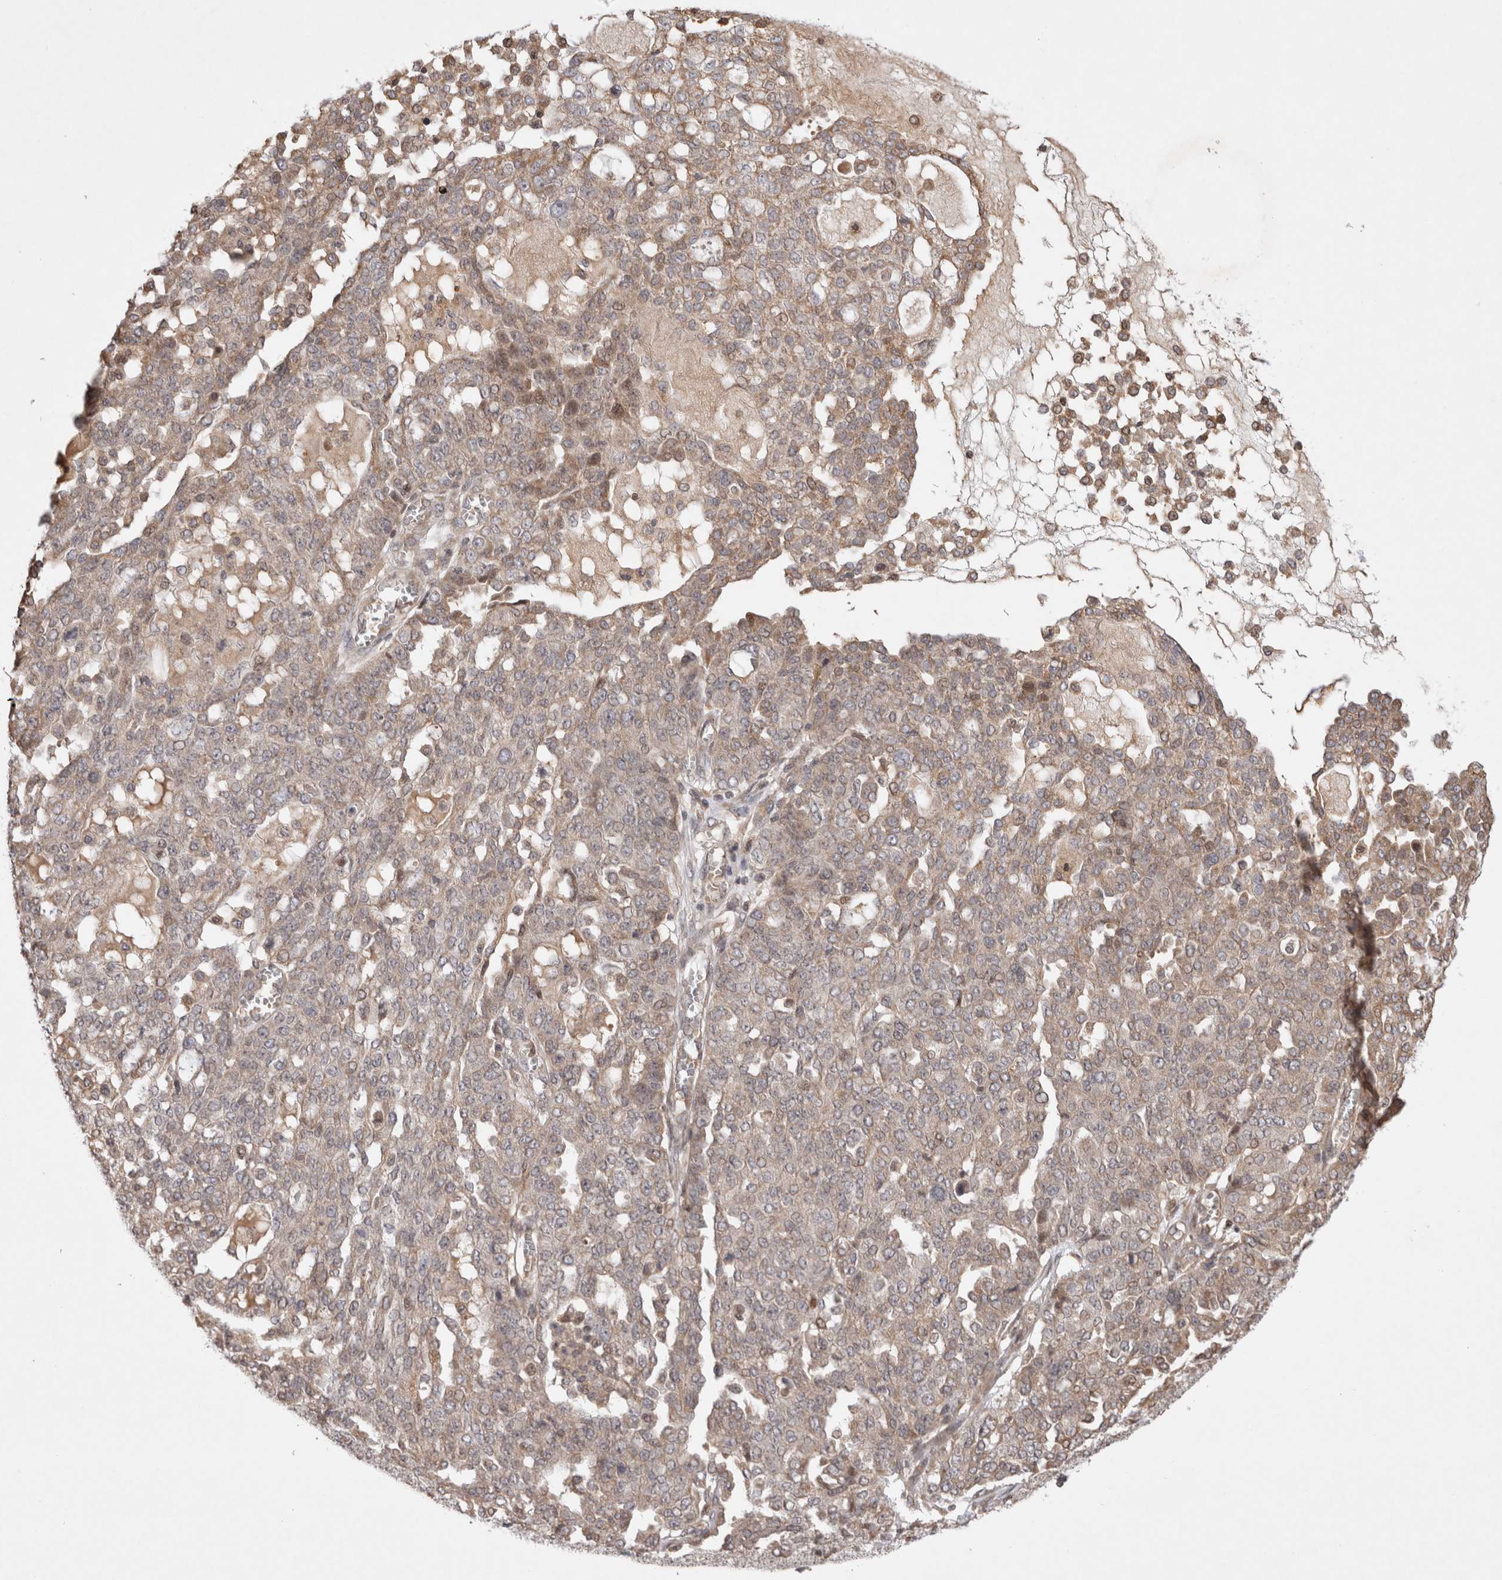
{"staining": {"intensity": "moderate", "quantity": ">75%", "location": "cytoplasmic/membranous,nuclear"}, "tissue": "ovarian cancer", "cell_type": "Tumor cells", "image_type": "cancer", "snomed": [{"axis": "morphology", "description": "Cystadenocarcinoma, serous, NOS"}, {"axis": "topography", "description": "Soft tissue"}, {"axis": "topography", "description": "Ovary"}], "caption": "A medium amount of moderate cytoplasmic/membranous and nuclear expression is seen in approximately >75% of tumor cells in ovarian serous cystadenocarcinoma tissue. Ihc stains the protein of interest in brown and the nuclei are stained blue.", "gene": "EIF2AK1", "patient": {"sex": "female", "age": 57}}